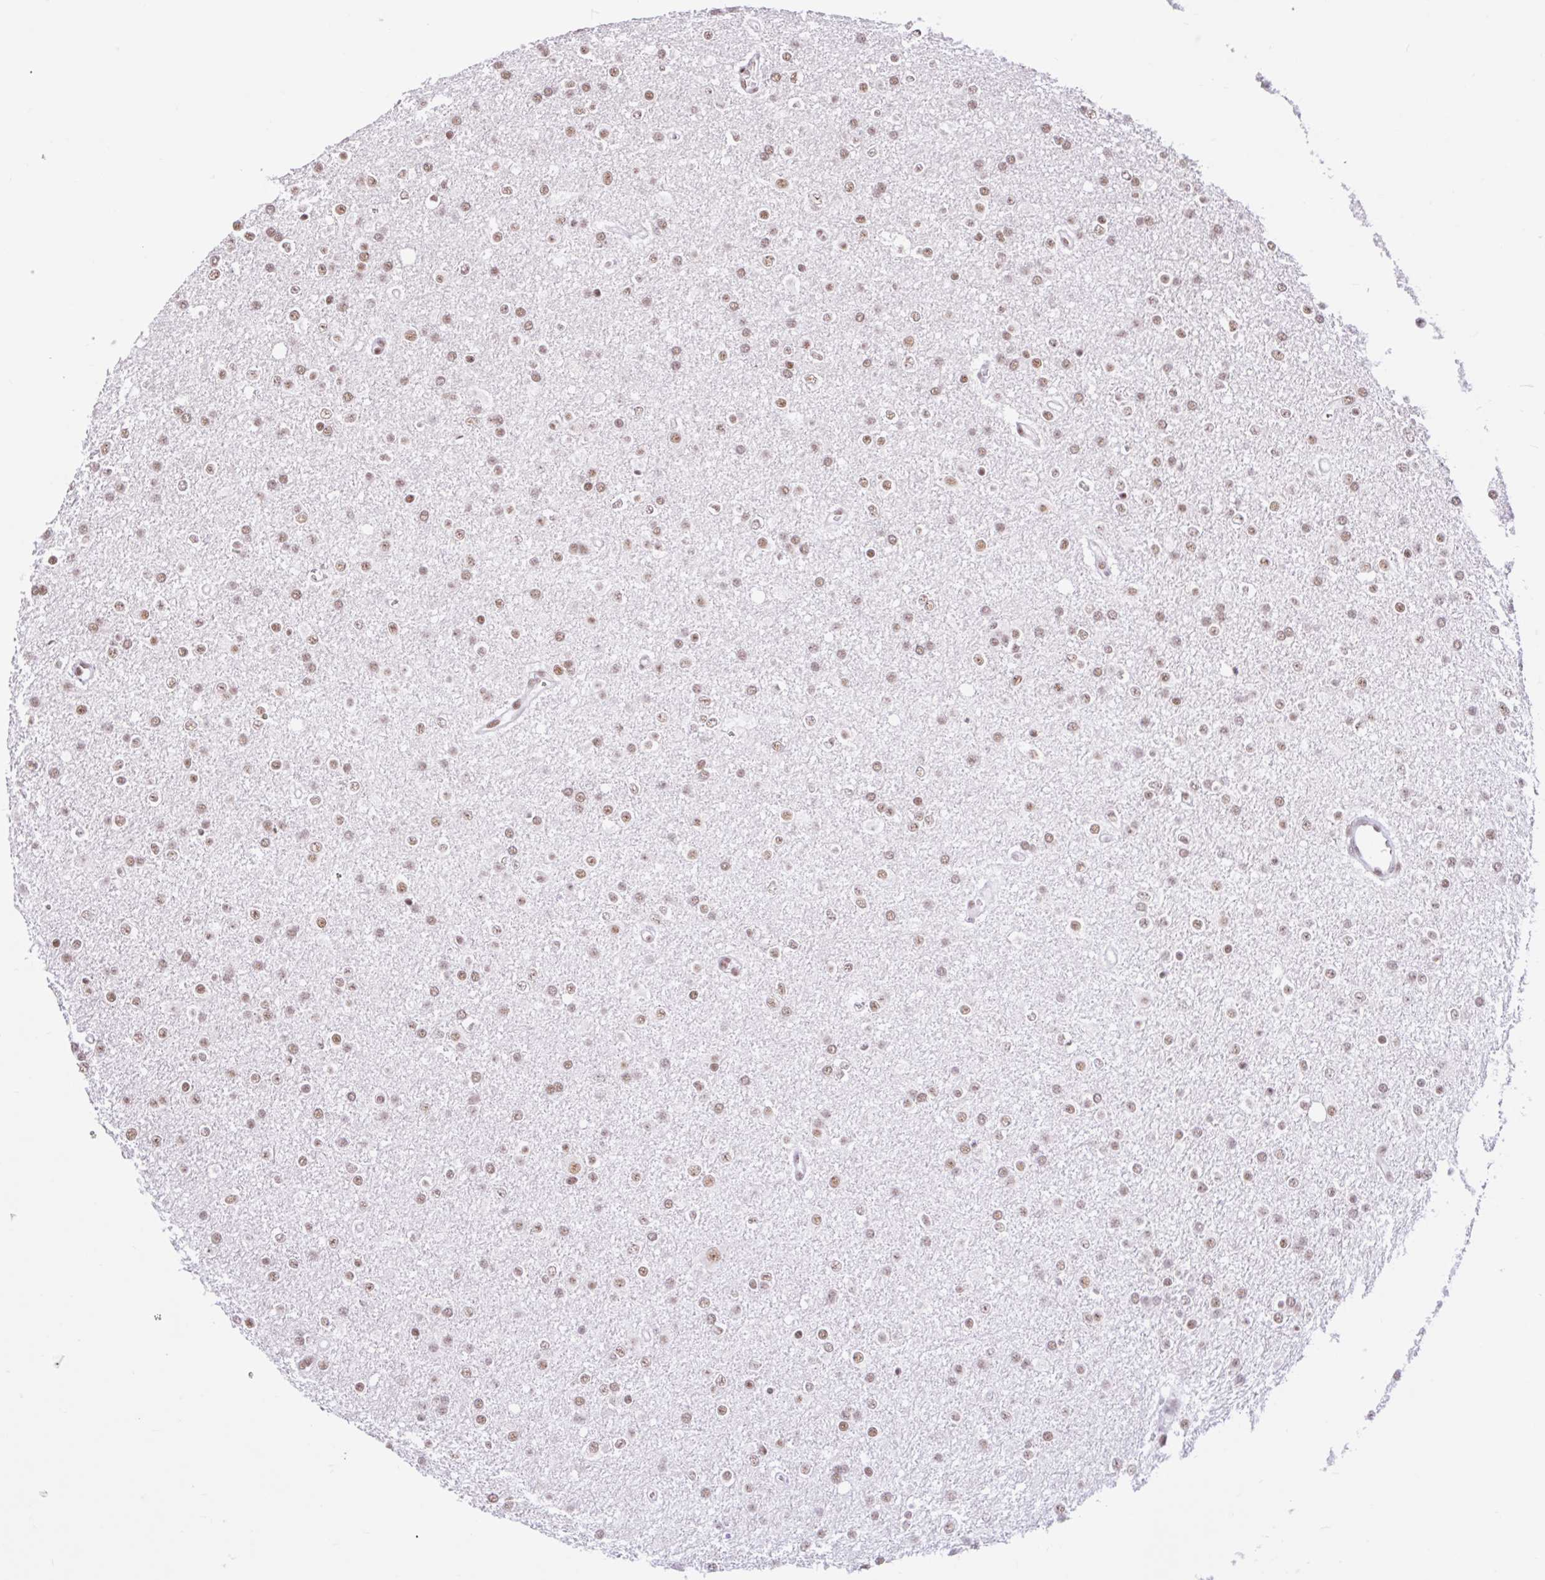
{"staining": {"intensity": "weak", "quantity": ">75%", "location": "nuclear"}, "tissue": "glioma", "cell_type": "Tumor cells", "image_type": "cancer", "snomed": [{"axis": "morphology", "description": "Glioma, malignant, Low grade"}, {"axis": "topography", "description": "Brain"}], "caption": "Malignant low-grade glioma stained for a protein (brown) shows weak nuclear positive staining in about >75% of tumor cells.", "gene": "CCDC12", "patient": {"sex": "female", "age": 34}}